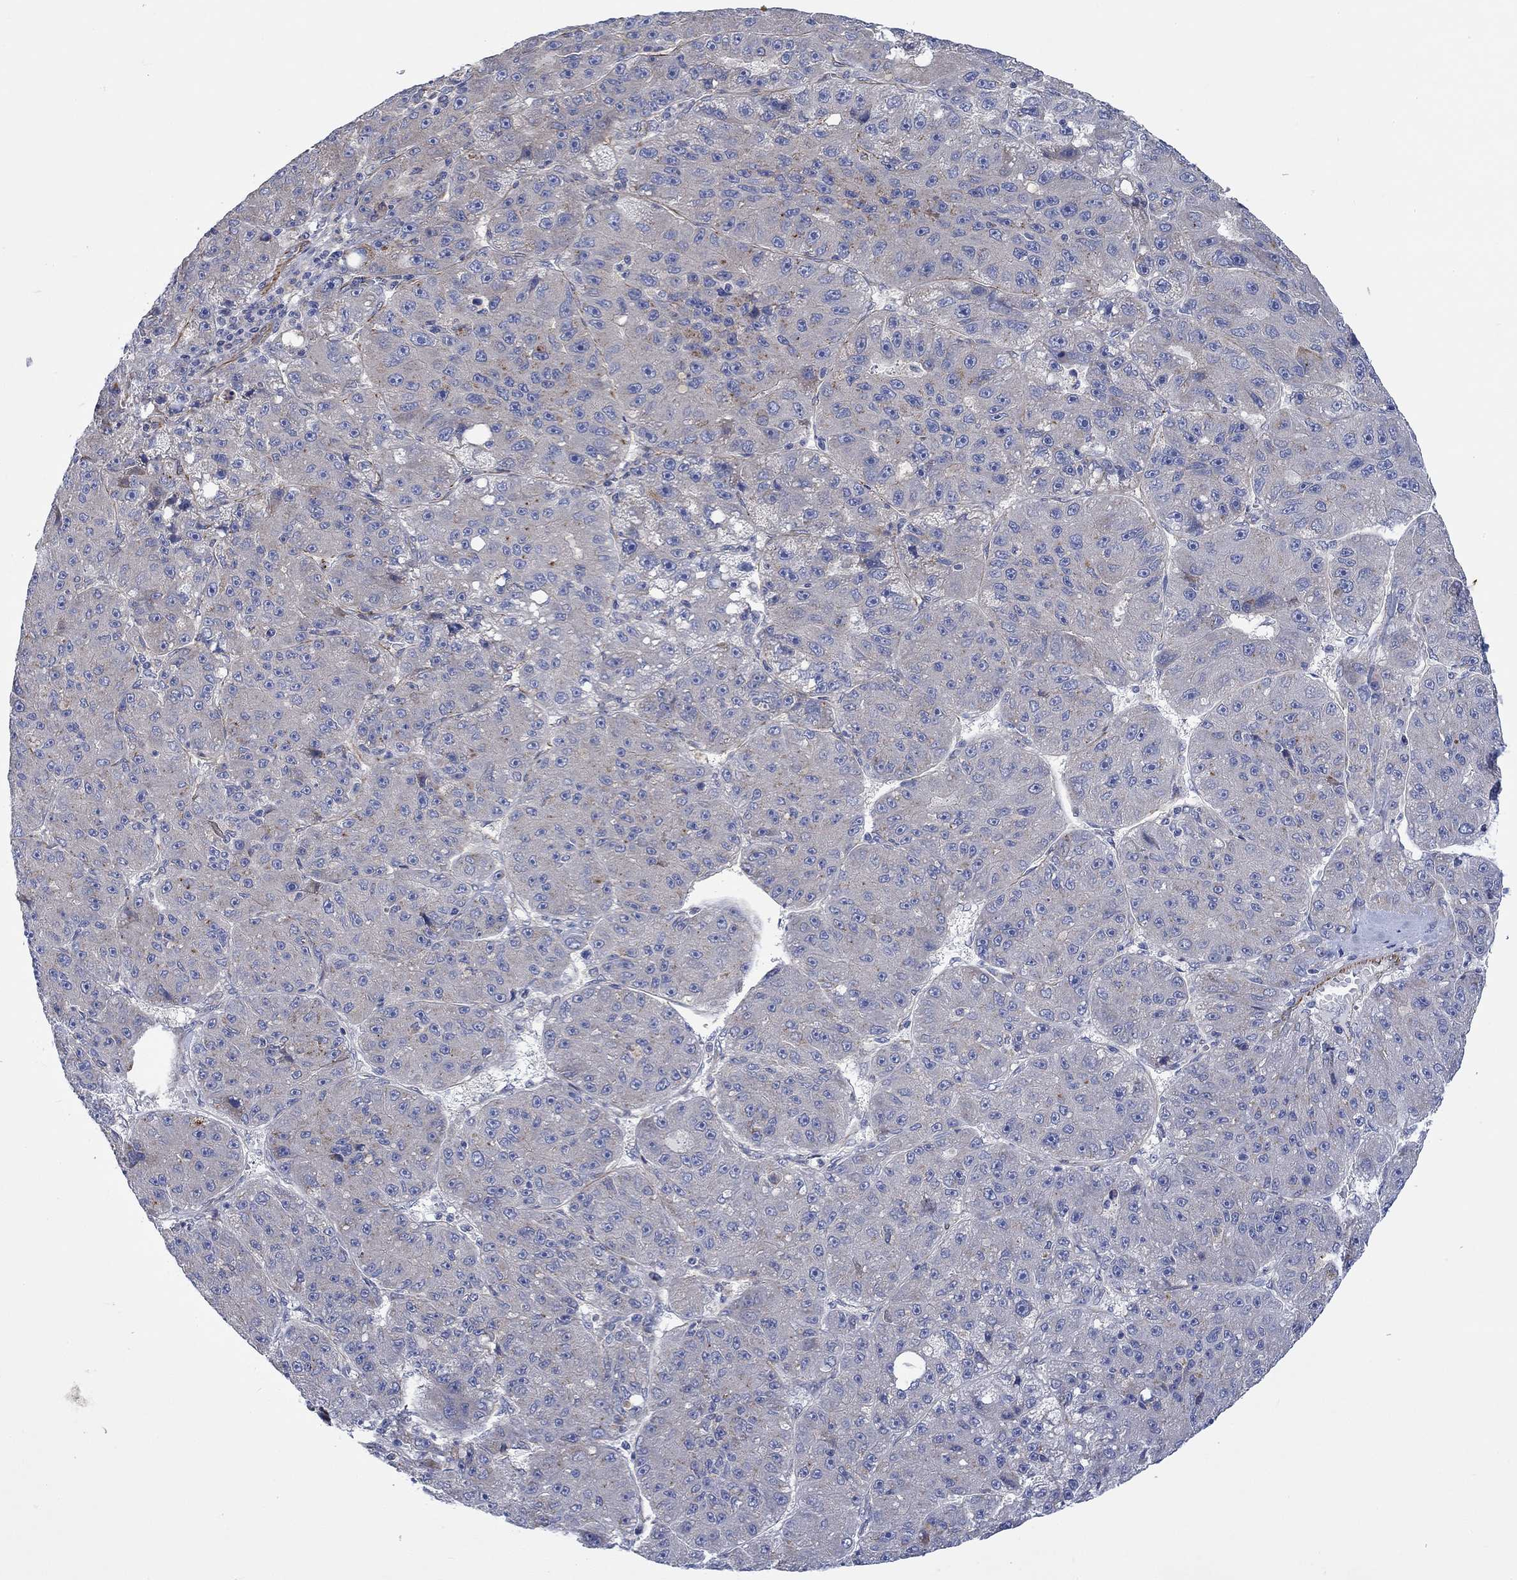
{"staining": {"intensity": "moderate", "quantity": "<25%", "location": "cytoplasmic/membranous"}, "tissue": "liver cancer", "cell_type": "Tumor cells", "image_type": "cancer", "snomed": [{"axis": "morphology", "description": "Carcinoma, Hepatocellular, NOS"}, {"axis": "topography", "description": "Liver"}], "caption": "Brown immunohistochemical staining in liver cancer shows moderate cytoplasmic/membranous staining in approximately <25% of tumor cells. The staining was performed using DAB, with brown indicating positive protein expression. Nuclei are stained blue with hematoxylin.", "gene": "CAMK1D", "patient": {"sex": "male", "age": 67}}